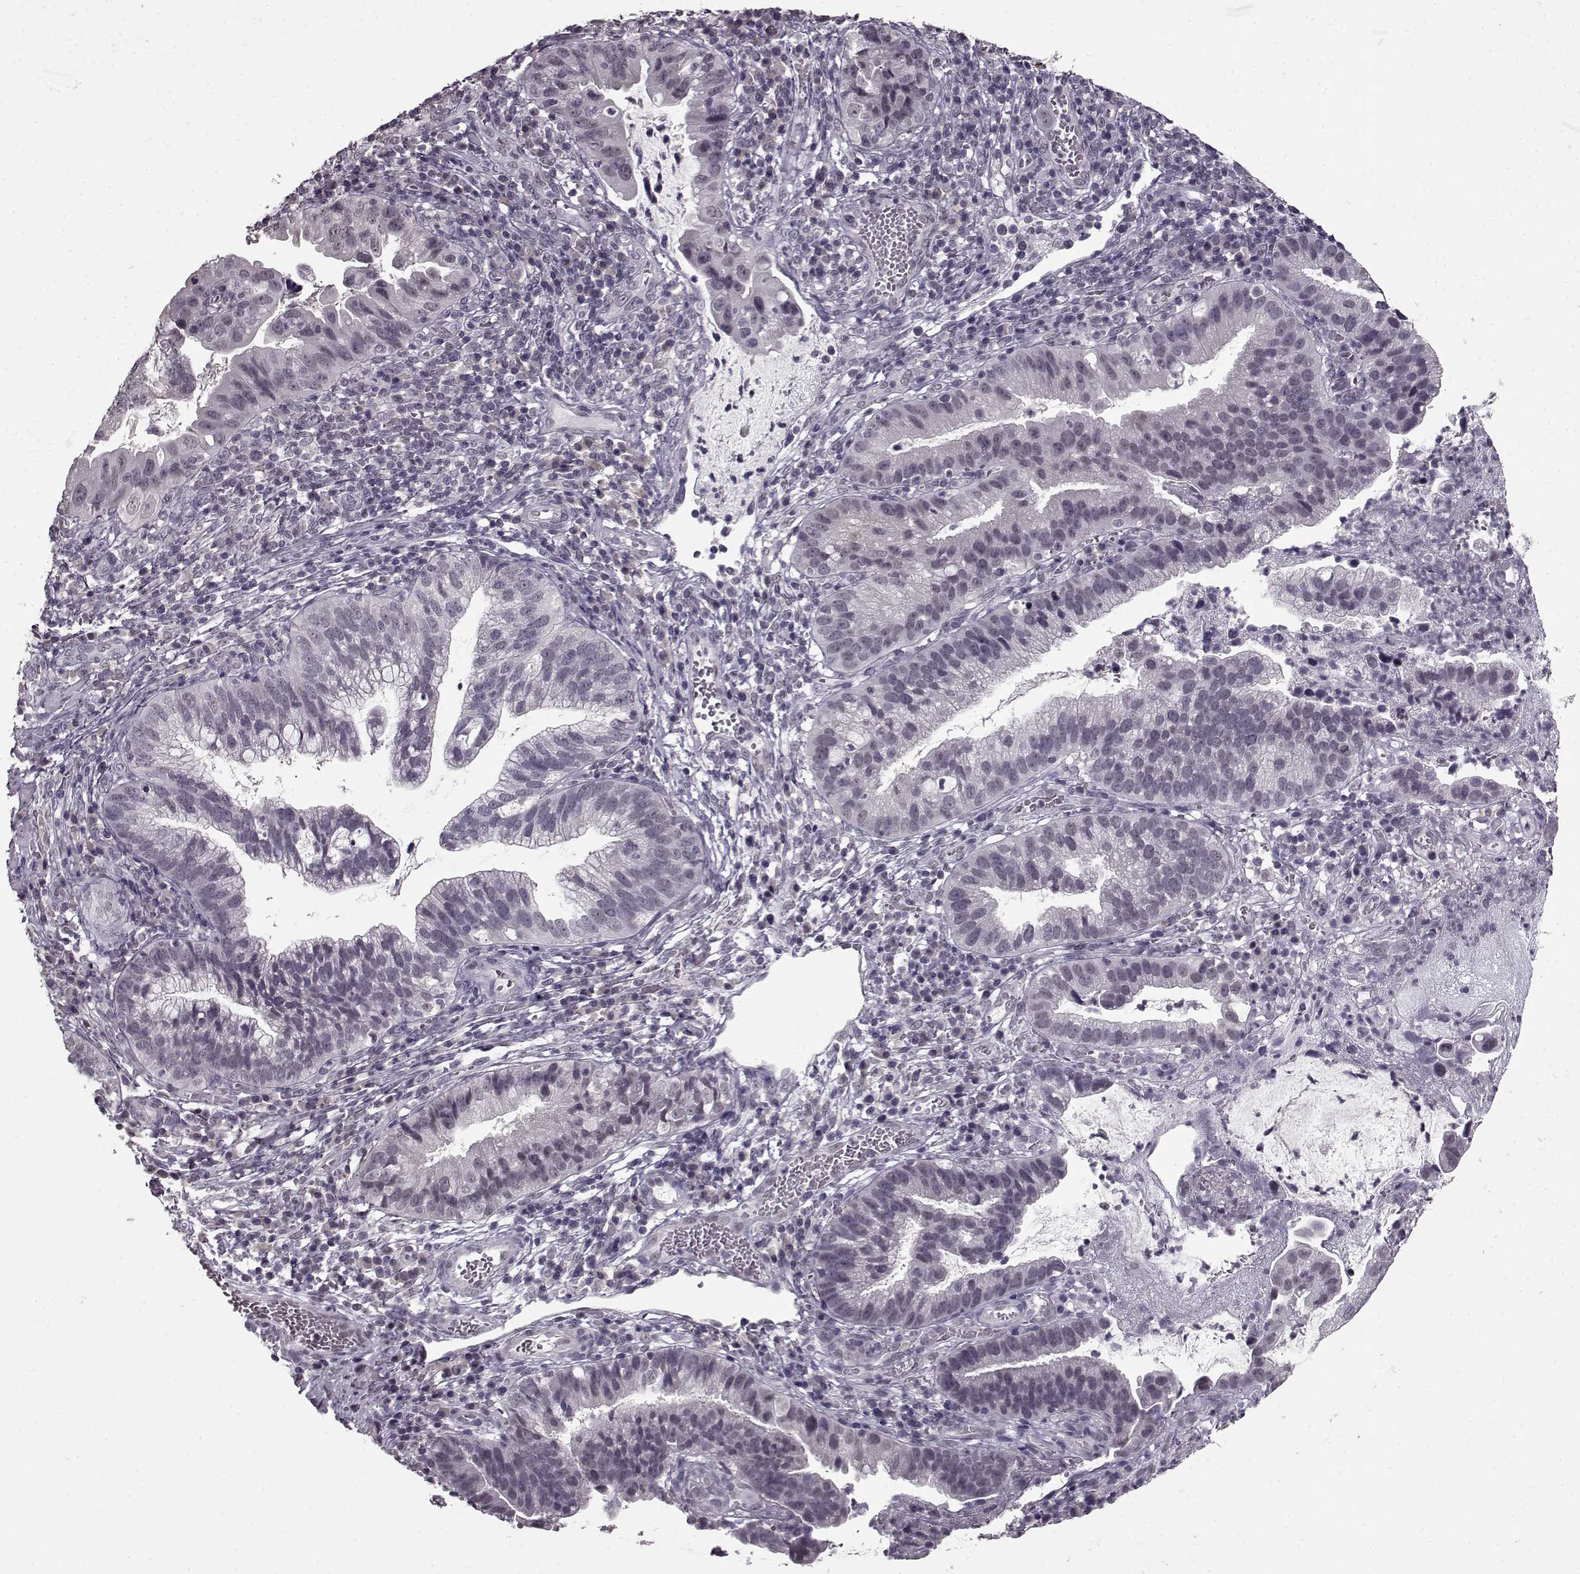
{"staining": {"intensity": "negative", "quantity": "none", "location": "none"}, "tissue": "cervical cancer", "cell_type": "Tumor cells", "image_type": "cancer", "snomed": [{"axis": "morphology", "description": "Adenocarcinoma, NOS"}, {"axis": "topography", "description": "Cervix"}], "caption": "Histopathology image shows no protein expression in tumor cells of cervical adenocarcinoma tissue. The staining was performed using DAB to visualize the protein expression in brown, while the nuclei were stained in blue with hematoxylin (Magnification: 20x).", "gene": "RP1L1", "patient": {"sex": "female", "age": 34}}